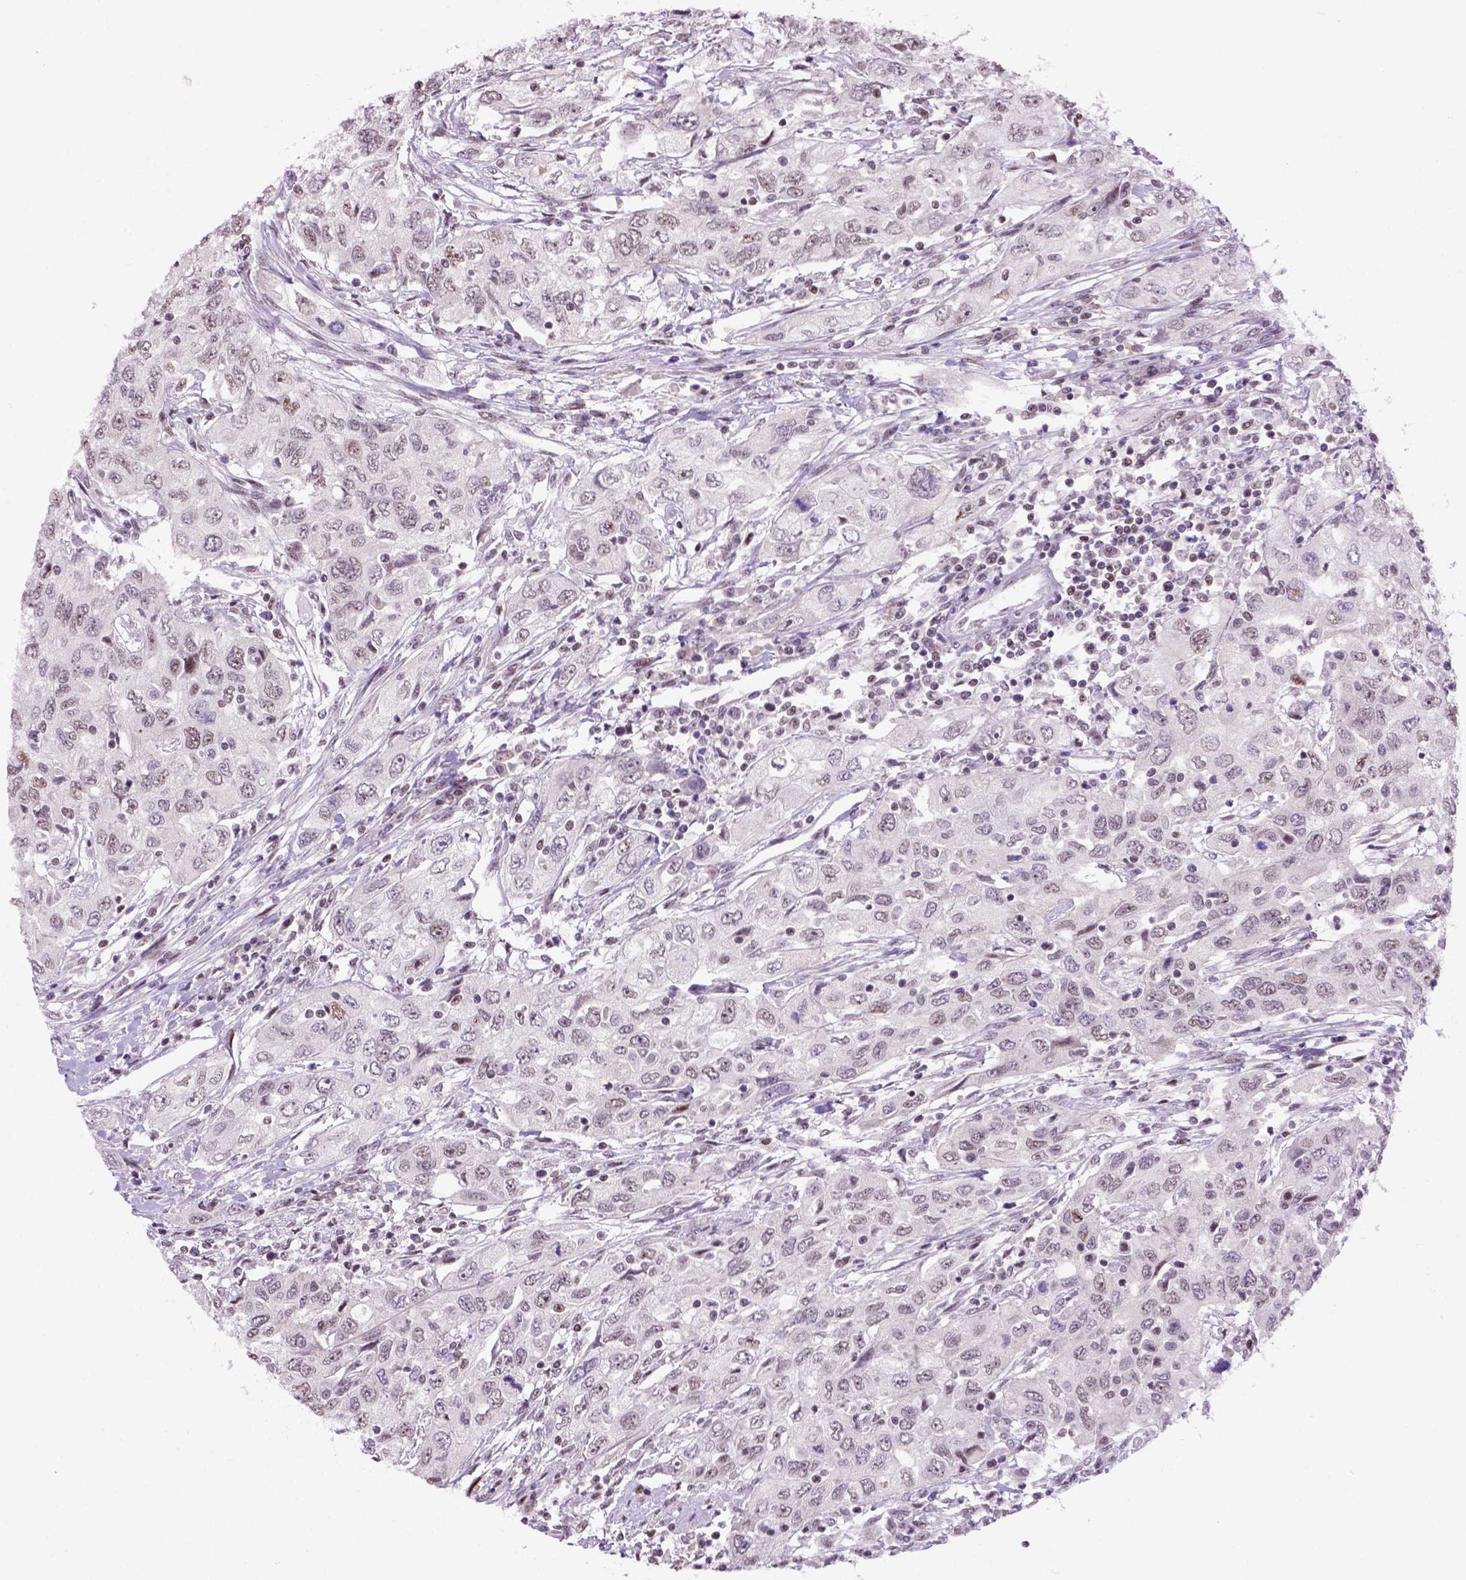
{"staining": {"intensity": "weak", "quantity": "<25%", "location": "nuclear"}, "tissue": "urothelial cancer", "cell_type": "Tumor cells", "image_type": "cancer", "snomed": [{"axis": "morphology", "description": "Urothelial carcinoma, High grade"}, {"axis": "topography", "description": "Urinary bladder"}], "caption": "Immunohistochemical staining of human urothelial cancer demonstrates no significant expression in tumor cells.", "gene": "TBPL1", "patient": {"sex": "male", "age": 76}}